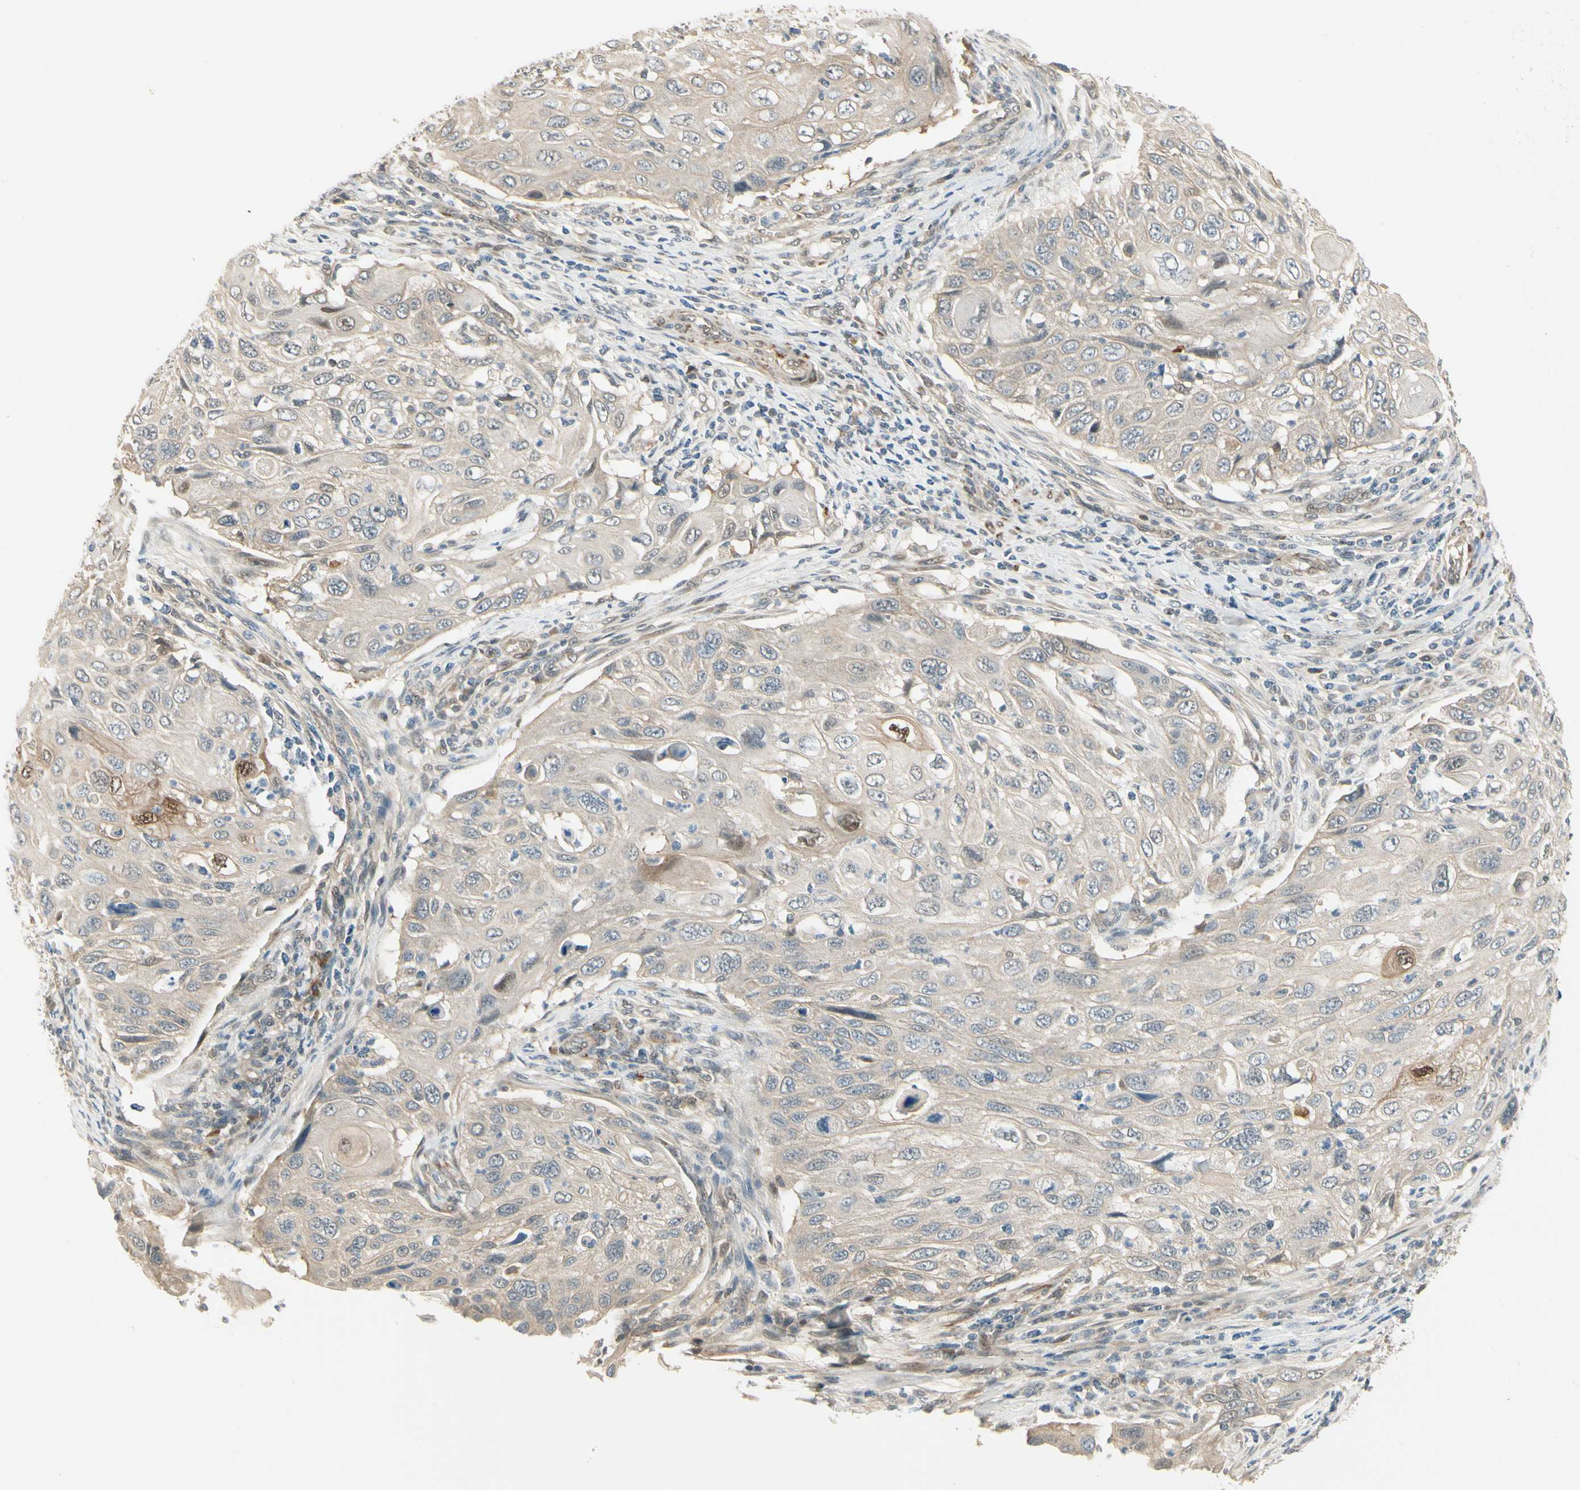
{"staining": {"intensity": "negative", "quantity": "none", "location": "none"}, "tissue": "cervical cancer", "cell_type": "Tumor cells", "image_type": "cancer", "snomed": [{"axis": "morphology", "description": "Squamous cell carcinoma, NOS"}, {"axis": "topography", "description": "Cervix"}], "caption": "An IHC histopathology image of cervical cancer is shown. There is no staining in tumor cells of cervical cancer.", "gene": "EPHB3", "patient": {"sex": "female", "age": 70}}